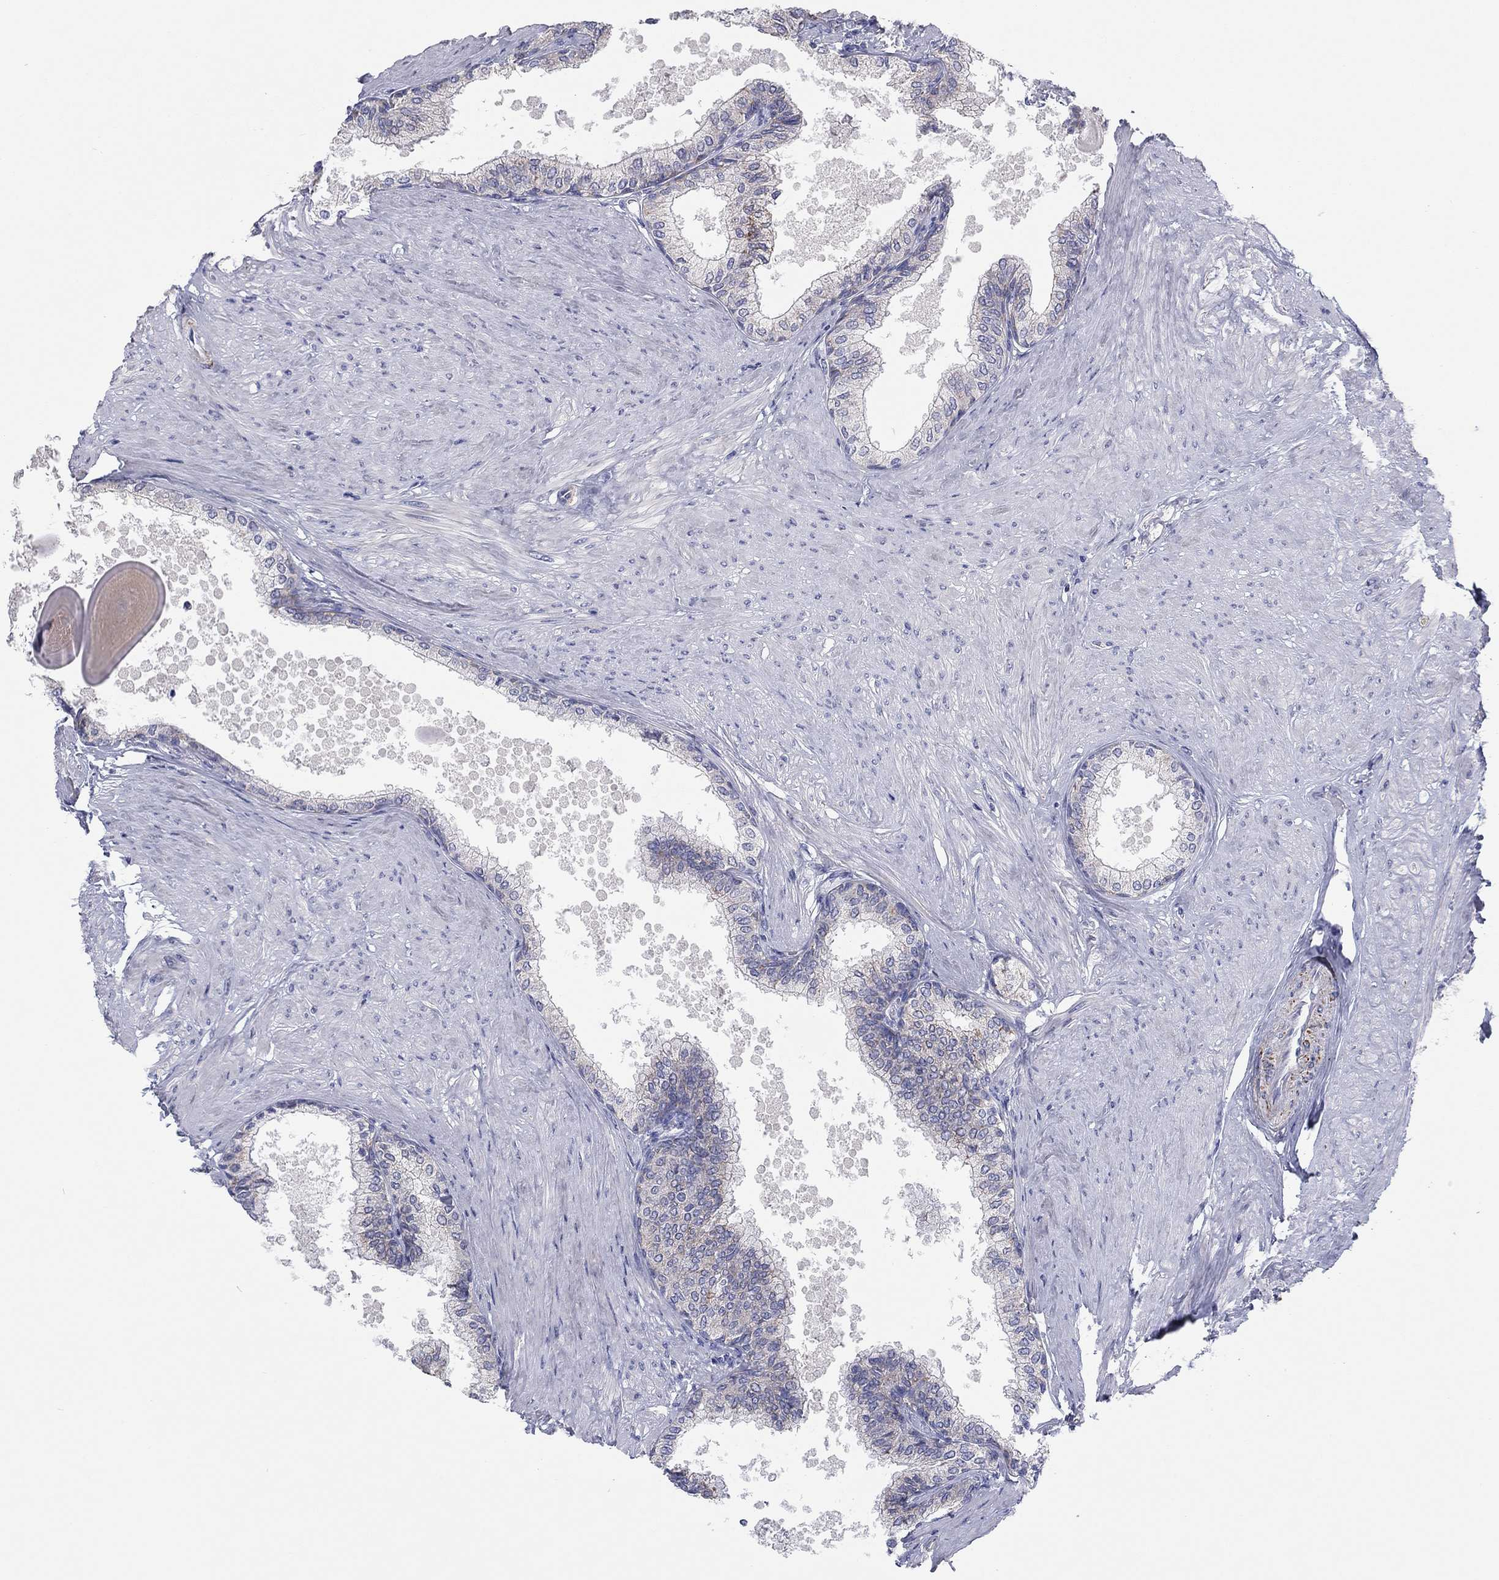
{"staining": {"intensity": "strong", "quantity": "<25%", "location": "cytoplasmic/membranous"}, "tissue": "prostate", "cell_type": "Glandular cells", "image_type": "normal", "snomed": [{"axis": "morphology", "description": "Normal tissue, NOS"}, {"axis": "topography", "description": "Prostate"}], "caption": "Human prostate stained for a protein (brown) reveals strong cytoplasmic/membranous positive positivity in approximately <25% of glandular cells.", "gene": "MGST3", "patient": {"sex": "male", "age": 63}}